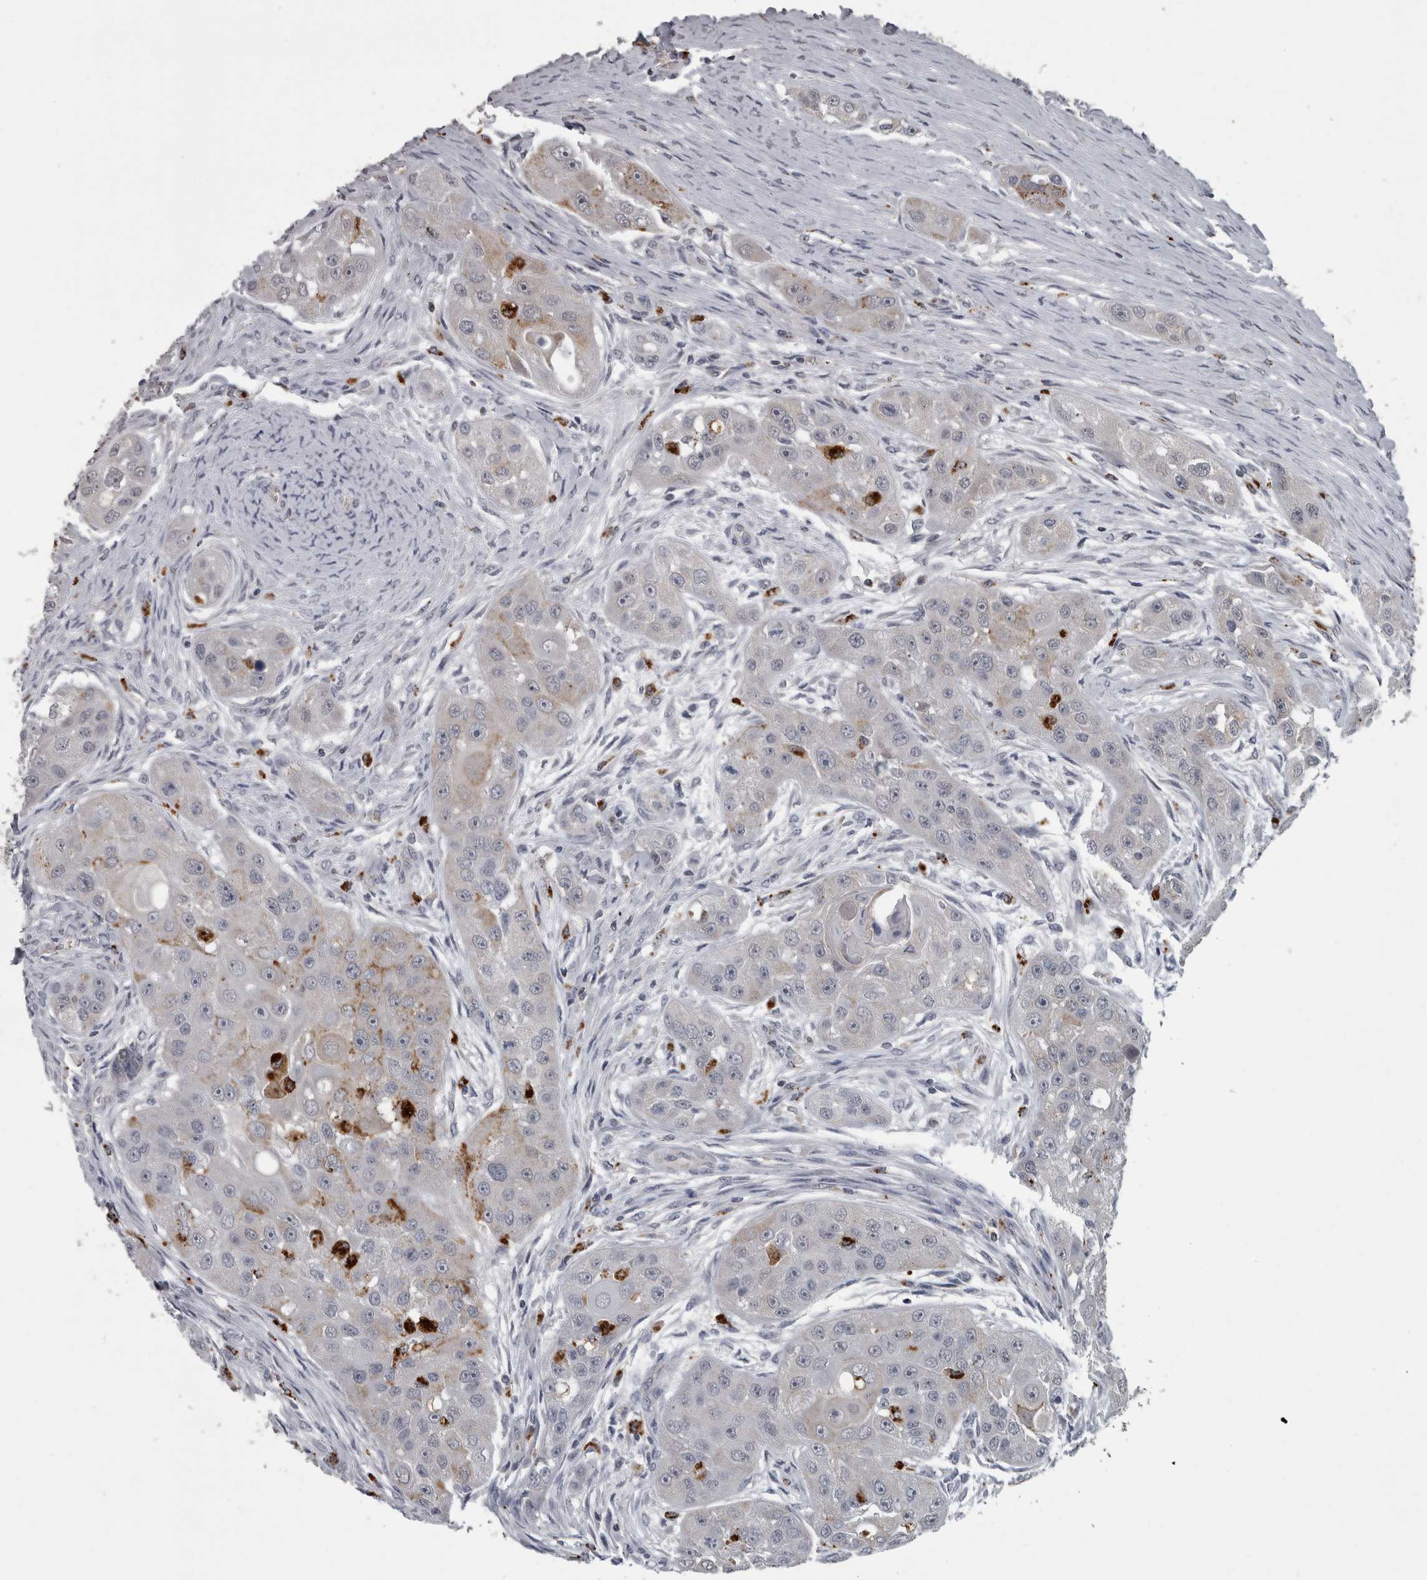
{"staining": {"intensity": "negative", "quantity": "none", "location": "none"}, "tissue": "head and neck cancer", "cell_type": "Tumor cells", "image_type": "cancer", "snomed": [{"axis": "morphology", "description": "Normal tissue, NOS"}, {"axis": "morphology", "description": "Squamous cell carcinoma, NOS"}, {"axis": "topography", "description": "Skeletal muscle"}, {"axis": "topography", "description": "Head-Neck"}], "caption": "This histopathology image is of head and neck cancer (squamous cell carcinoma) stained with immunohistochemistry (IHC) to label a protein in brown with the nuclei are counter-stained blue. There is no positivity in tumor cells.", "gene": "NAAA", "patient": {"sex": "male", "age": 51}}